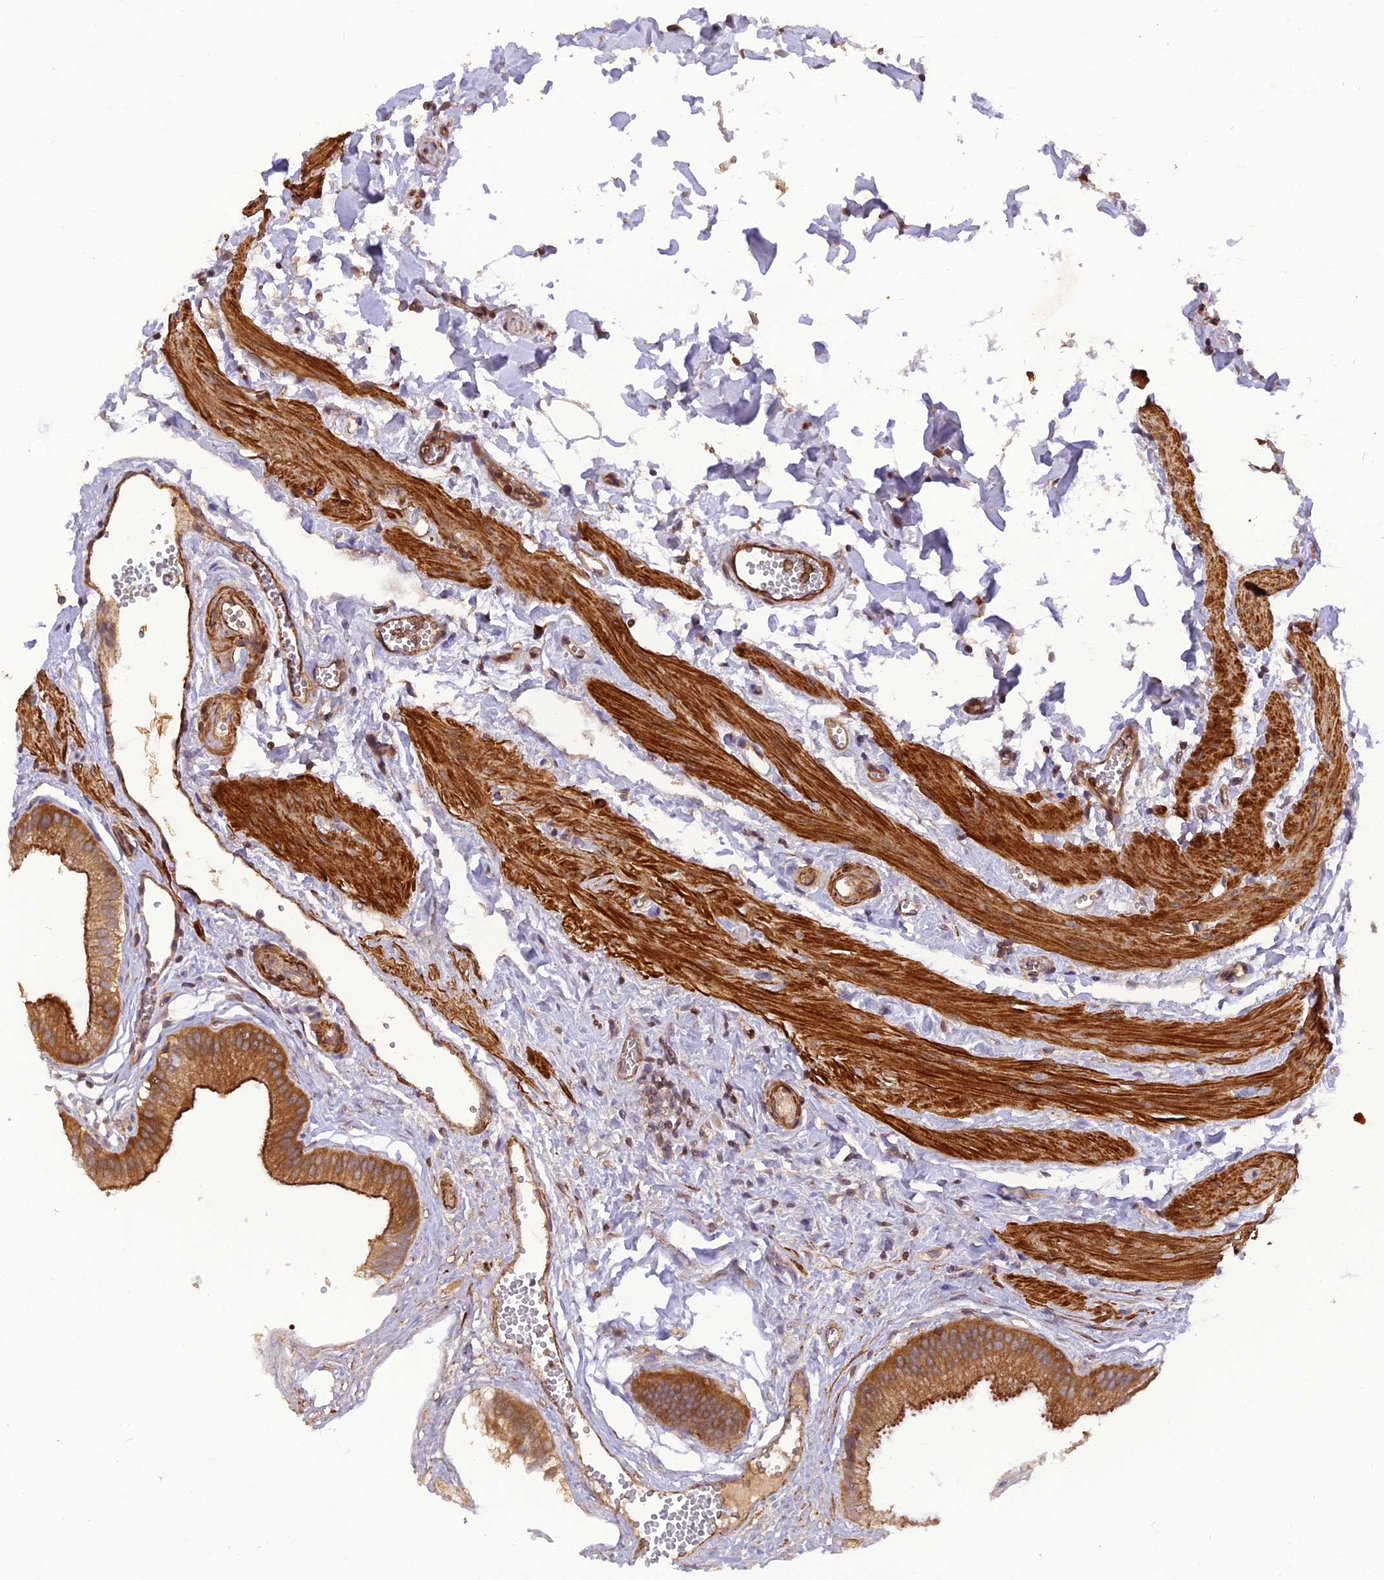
{"staining": {"intensity": "strong", "quantity": ">75%", "location": "cytoplasmic/membranous"}, "tissue": "gallbladder", "cell_type": "Glandular cells", "image_type": "normal", "snomed": [{"axis": "morphology", "description": "Normal tissue, NOS"}, {"axis": "topography", "description": "Gallbladder"}], "caption": "Strong cytoplasmic/membranous protein positivity is appreciated in about >75% of glandular cells in gallbladder.", "gene": "STOML1", "patient": {"sex": "female", "age": 54}}